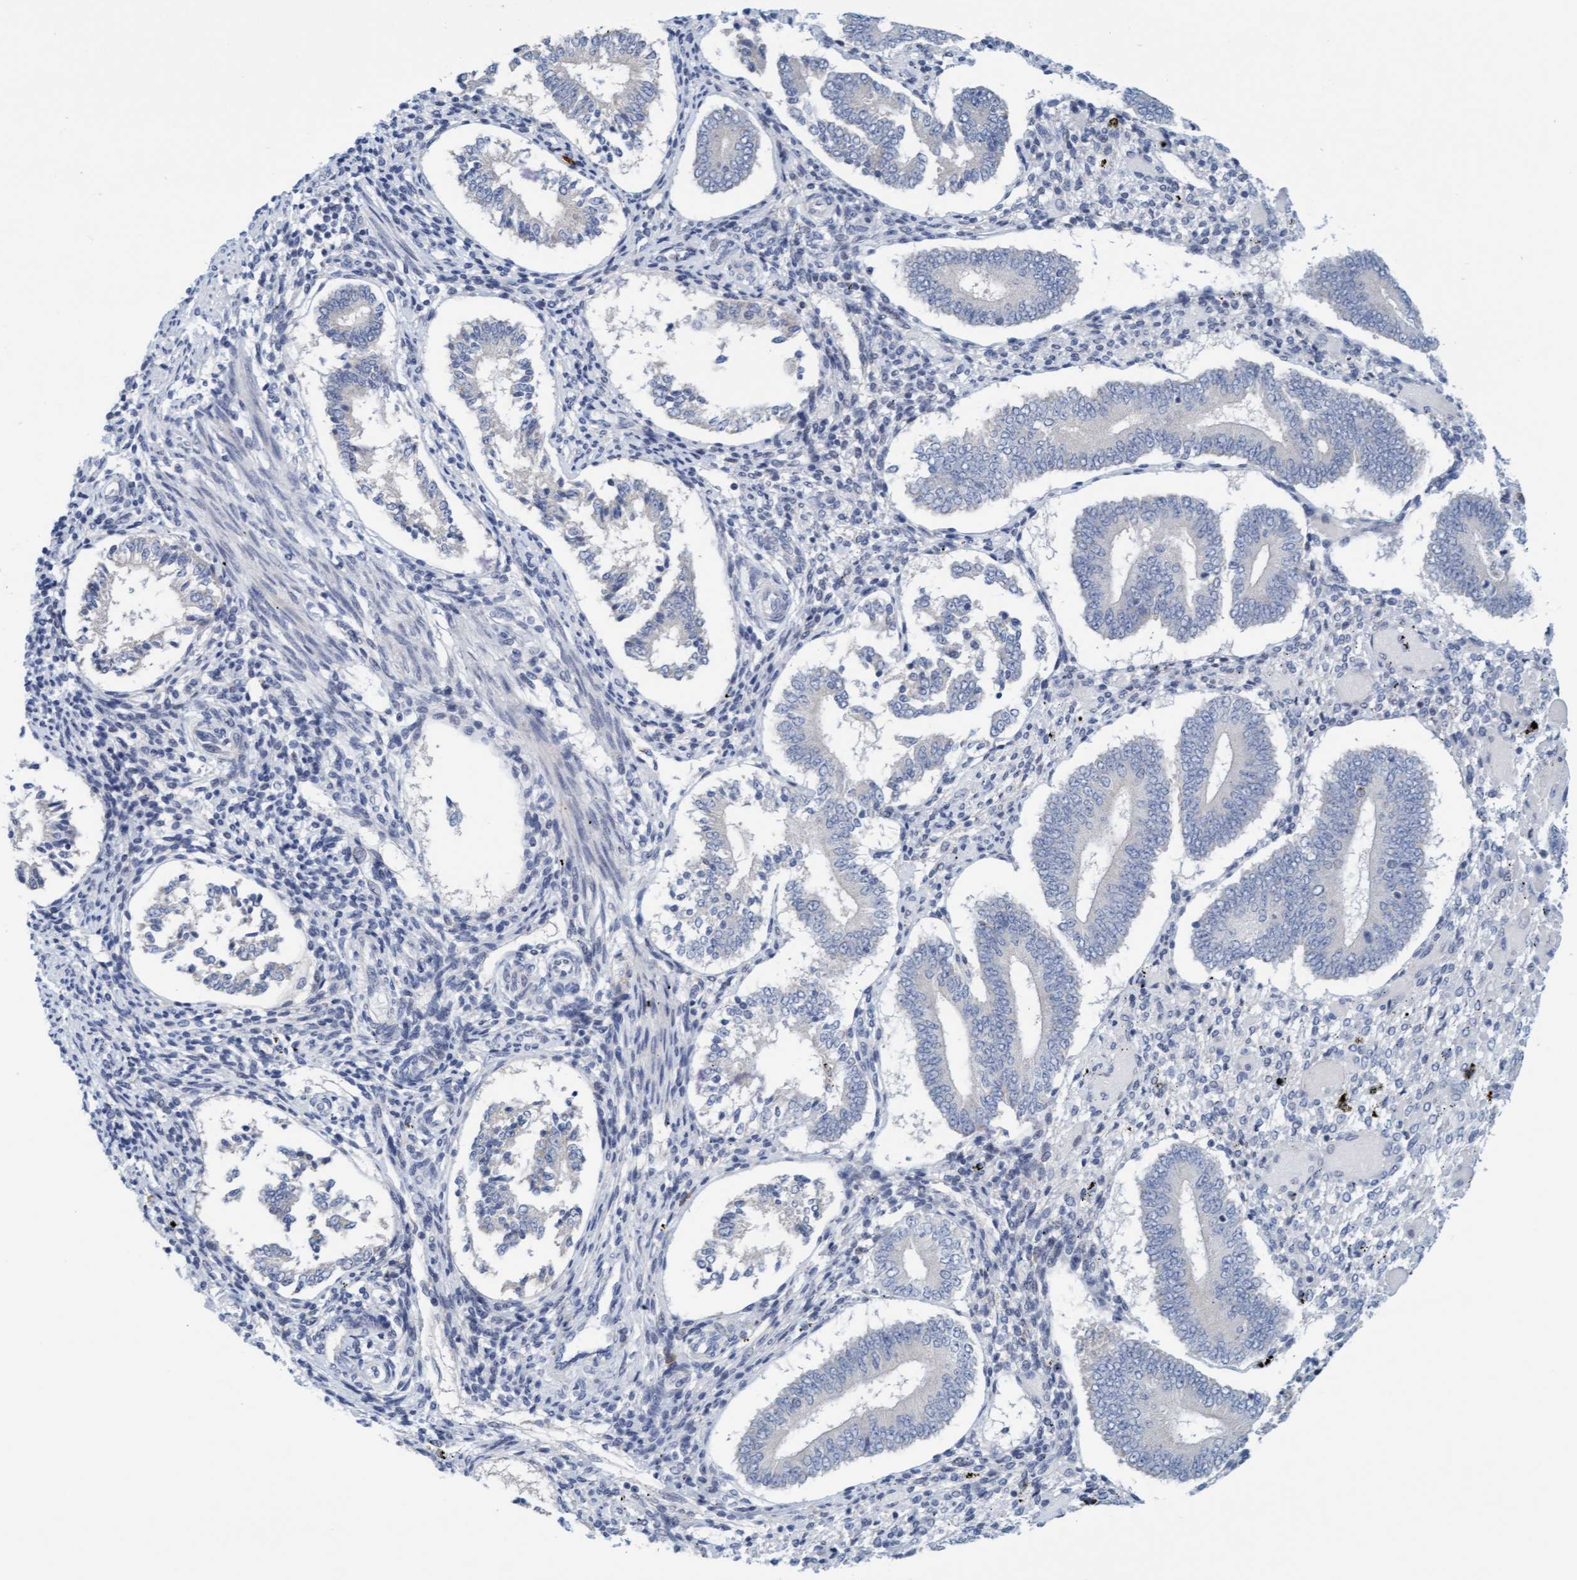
{"staining": {"intensity": "negative", "quantity": "none", "location": "none"}, "tissue": "endometrium", "cell_type": "Cells in endometrial stroma", "image_type": "normal", "snomed": [{"axis": "morphology", "description": "Normal tissue, NOS"}, {"axis": "topography", "description": "Endometrium"}], "caption": "DAB immunohistochemical staining of benign endometrium displays no significant positivity in cells in endometrial stroma.", "gene": "CPA3", "patient": {"sex": "female", "age": 42}}